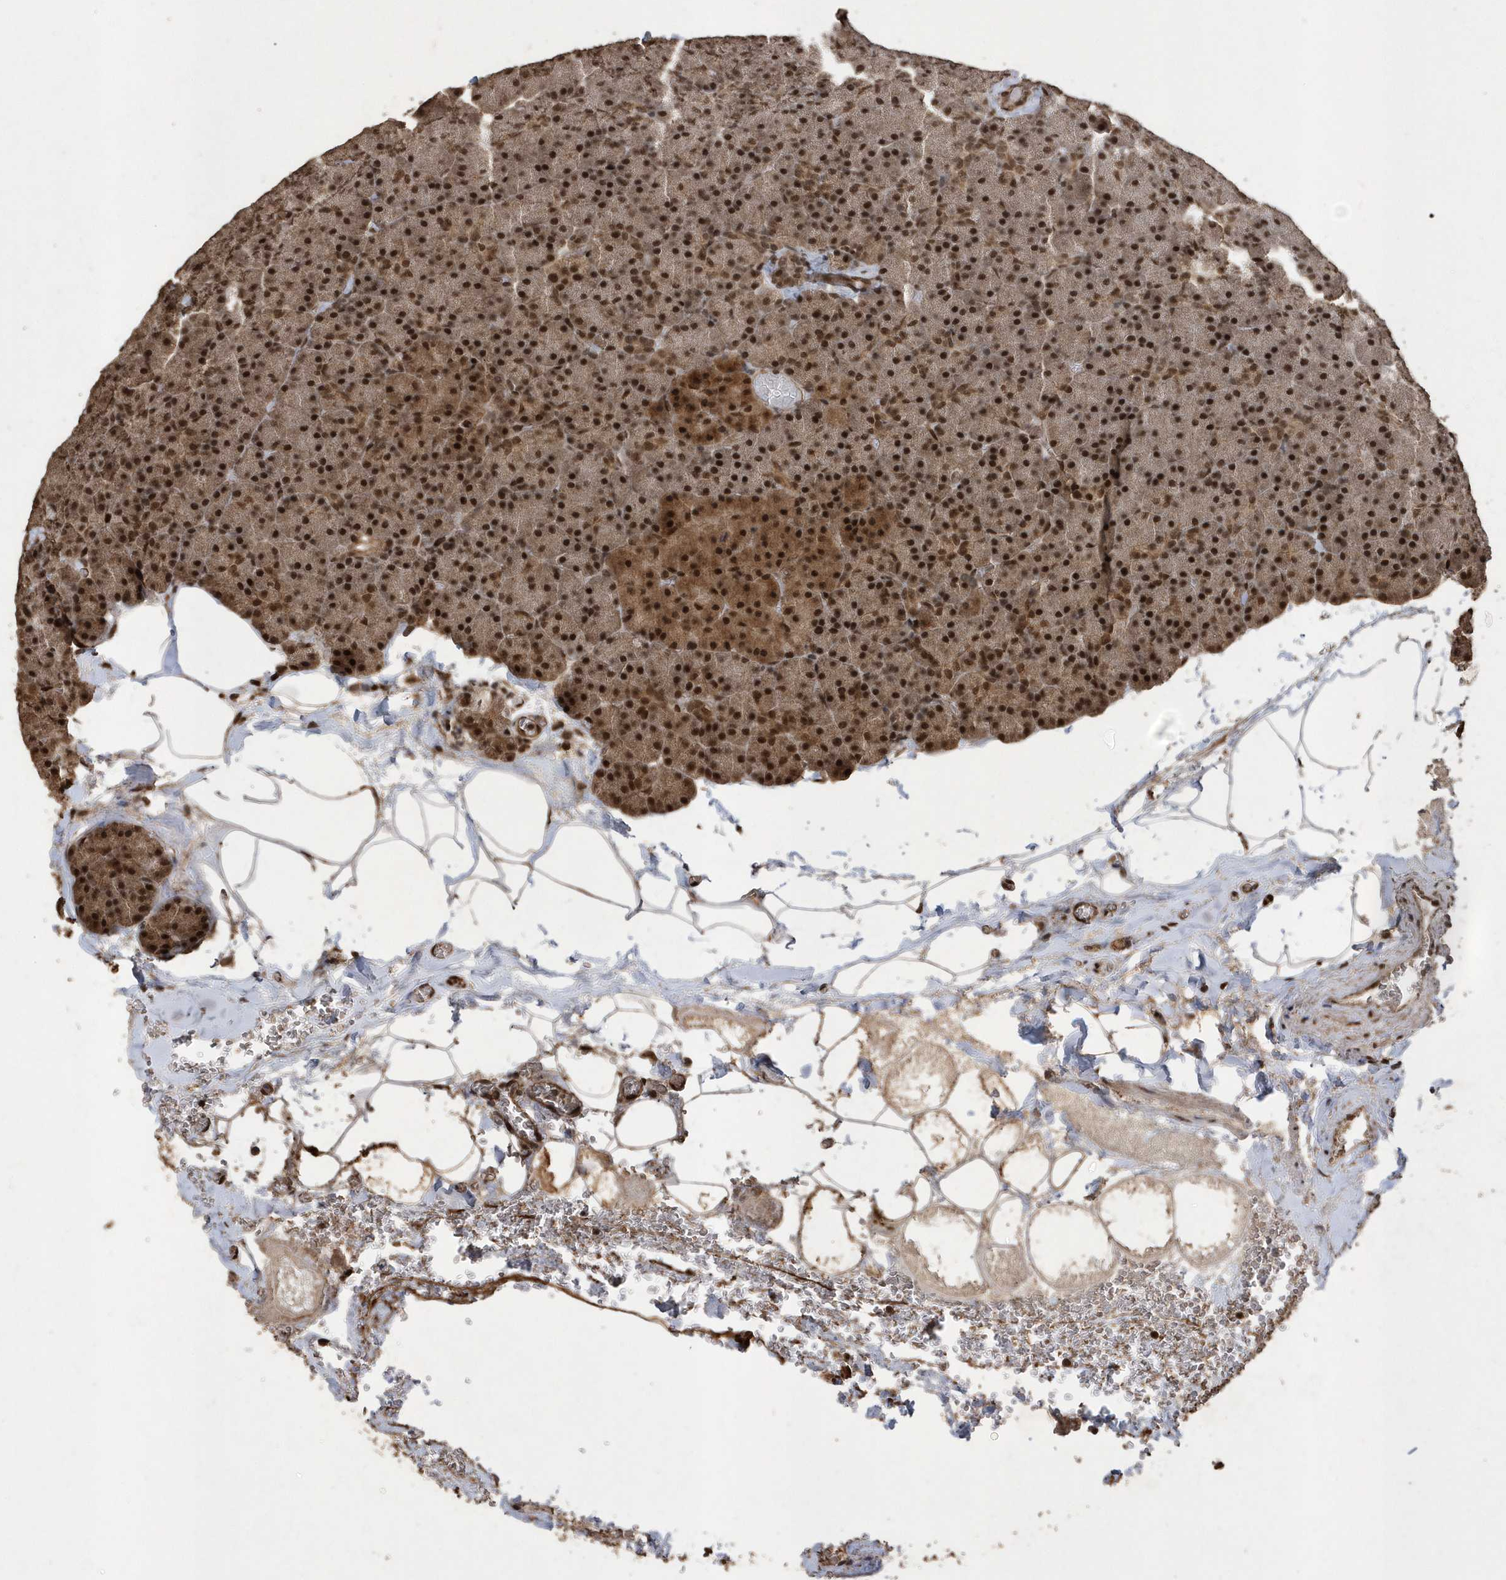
{"staining": {"intensity": "strong", "quantity": ">75%", "location": "cytoplasmic/membranous,nuclear"}, "tissue": "pancreas", "cell_type": "Exocrine glandular cells", "image_type": "normal", "snomed": [{"axis": "morphology", "description": "Normal tissue, NOS"}, {"axis": "morphology", "description": "Carcinoid, malignant, NOS"}, {"axis": "topography", "description": "Pancreas"}], "caption": "An immunohistochemistry histopathology image of normal tissue is shown. Protein staining in brown labels strong cytoplasmic/membranous,nuclear positivity in pancreas within exocrine glandular cells.", "gene": "INTS12", "patient": {"sex": "female", "age": 35}}